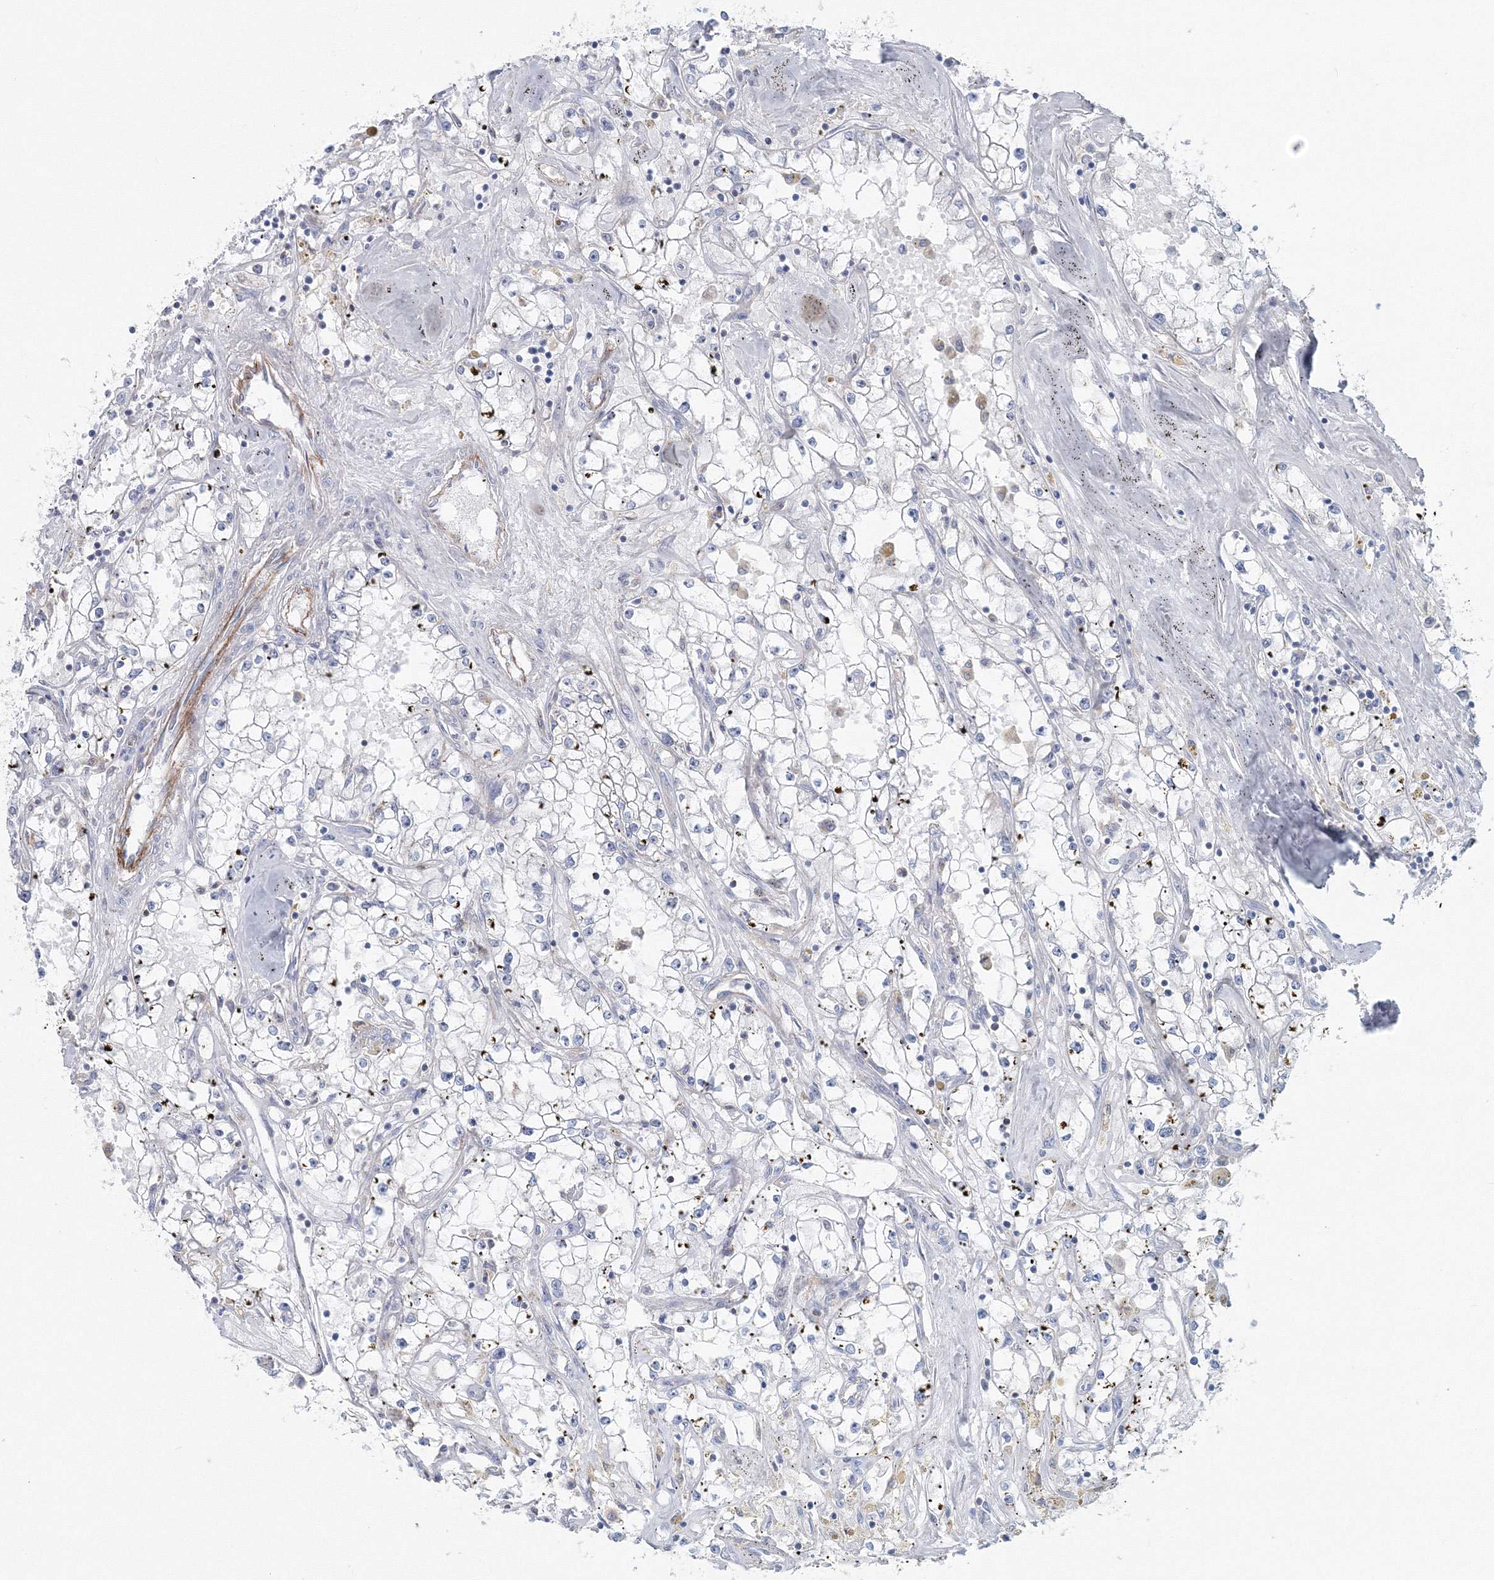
{"staining": {"intensity": "negative", "quantity": "none", "location": "none"}, "tissue": "renal cancer", "cell_type": "Tumor cells", "image_type": "cancer", "snomed": [{"axis": "morphology", "description": "Adenocarcinoma, NOS"}, {"axis": "topography", "description": "Kidney"}], "caption": "Immunohistochemical staining of renal cancer (adenocarcinoma) reveals no significant positivity in tumor cells.", "gene": "GGA2", "patient": {"sex": "male", "age": 56}}